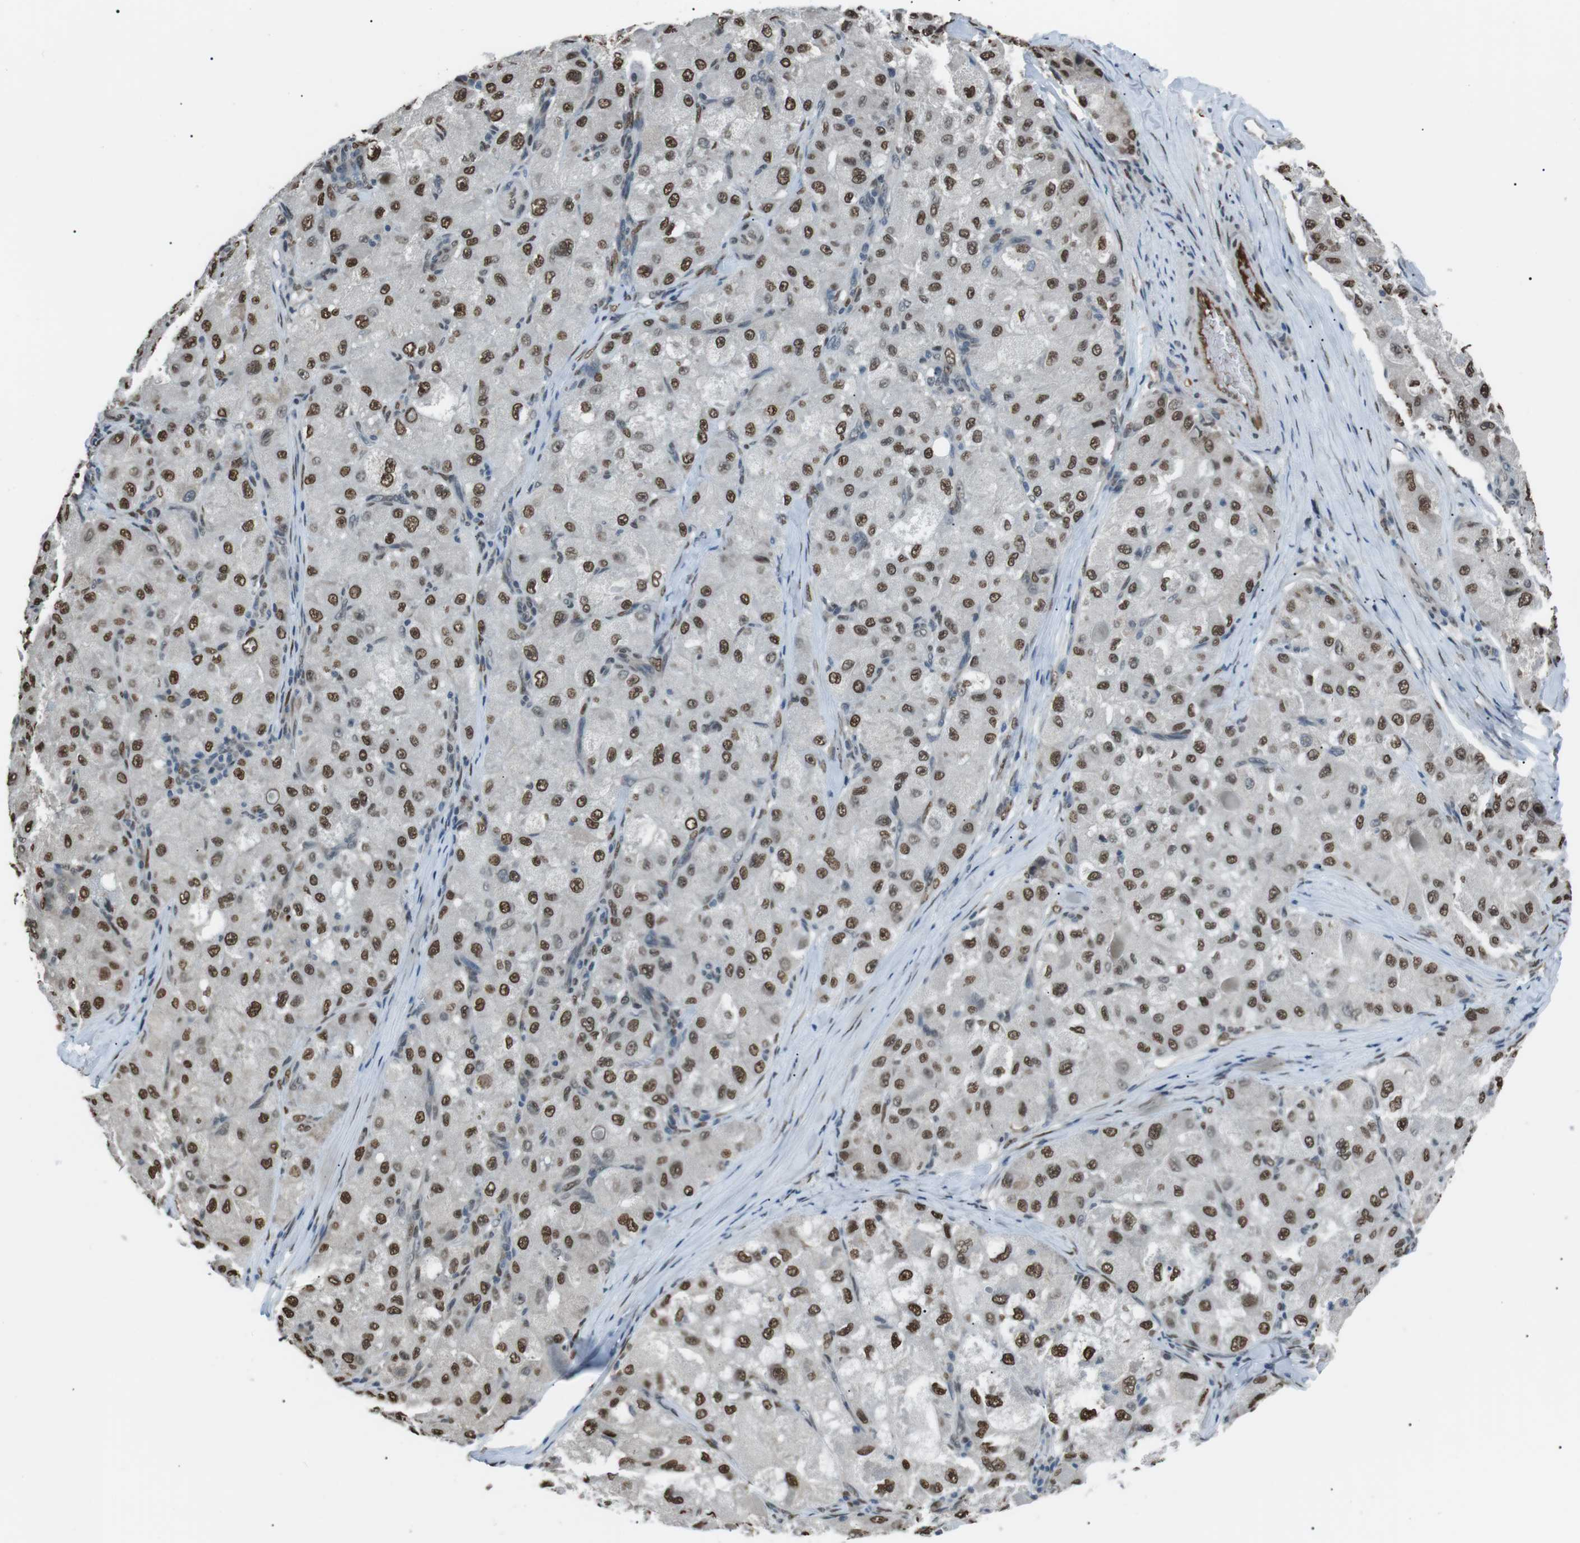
{"staining": {"intensity": "strong", "quantity": ">75%", "location": "nuclear"}, "tissue": "liver cancer", "cell_type": "Tumor cells", "image_type": "cancer", "snomed": [{"axis": "morphology", "description": "Carcinoma, Hepatocellular, NOS"}, {"axis": "topography", "description": "Liver"}], "caption": "Immunohistochemistry micrograph of neoplastic tissue: hepatocellular carcinoma (liver) stained using immunohistochemistry (IHC) reveals high levels of strong protein expression localized specifically in the nuclear of tumor cells, appearing as a nuclear brown color.", "gene": "SRPK2", "patient": {"sex": "male", "age": 80}}